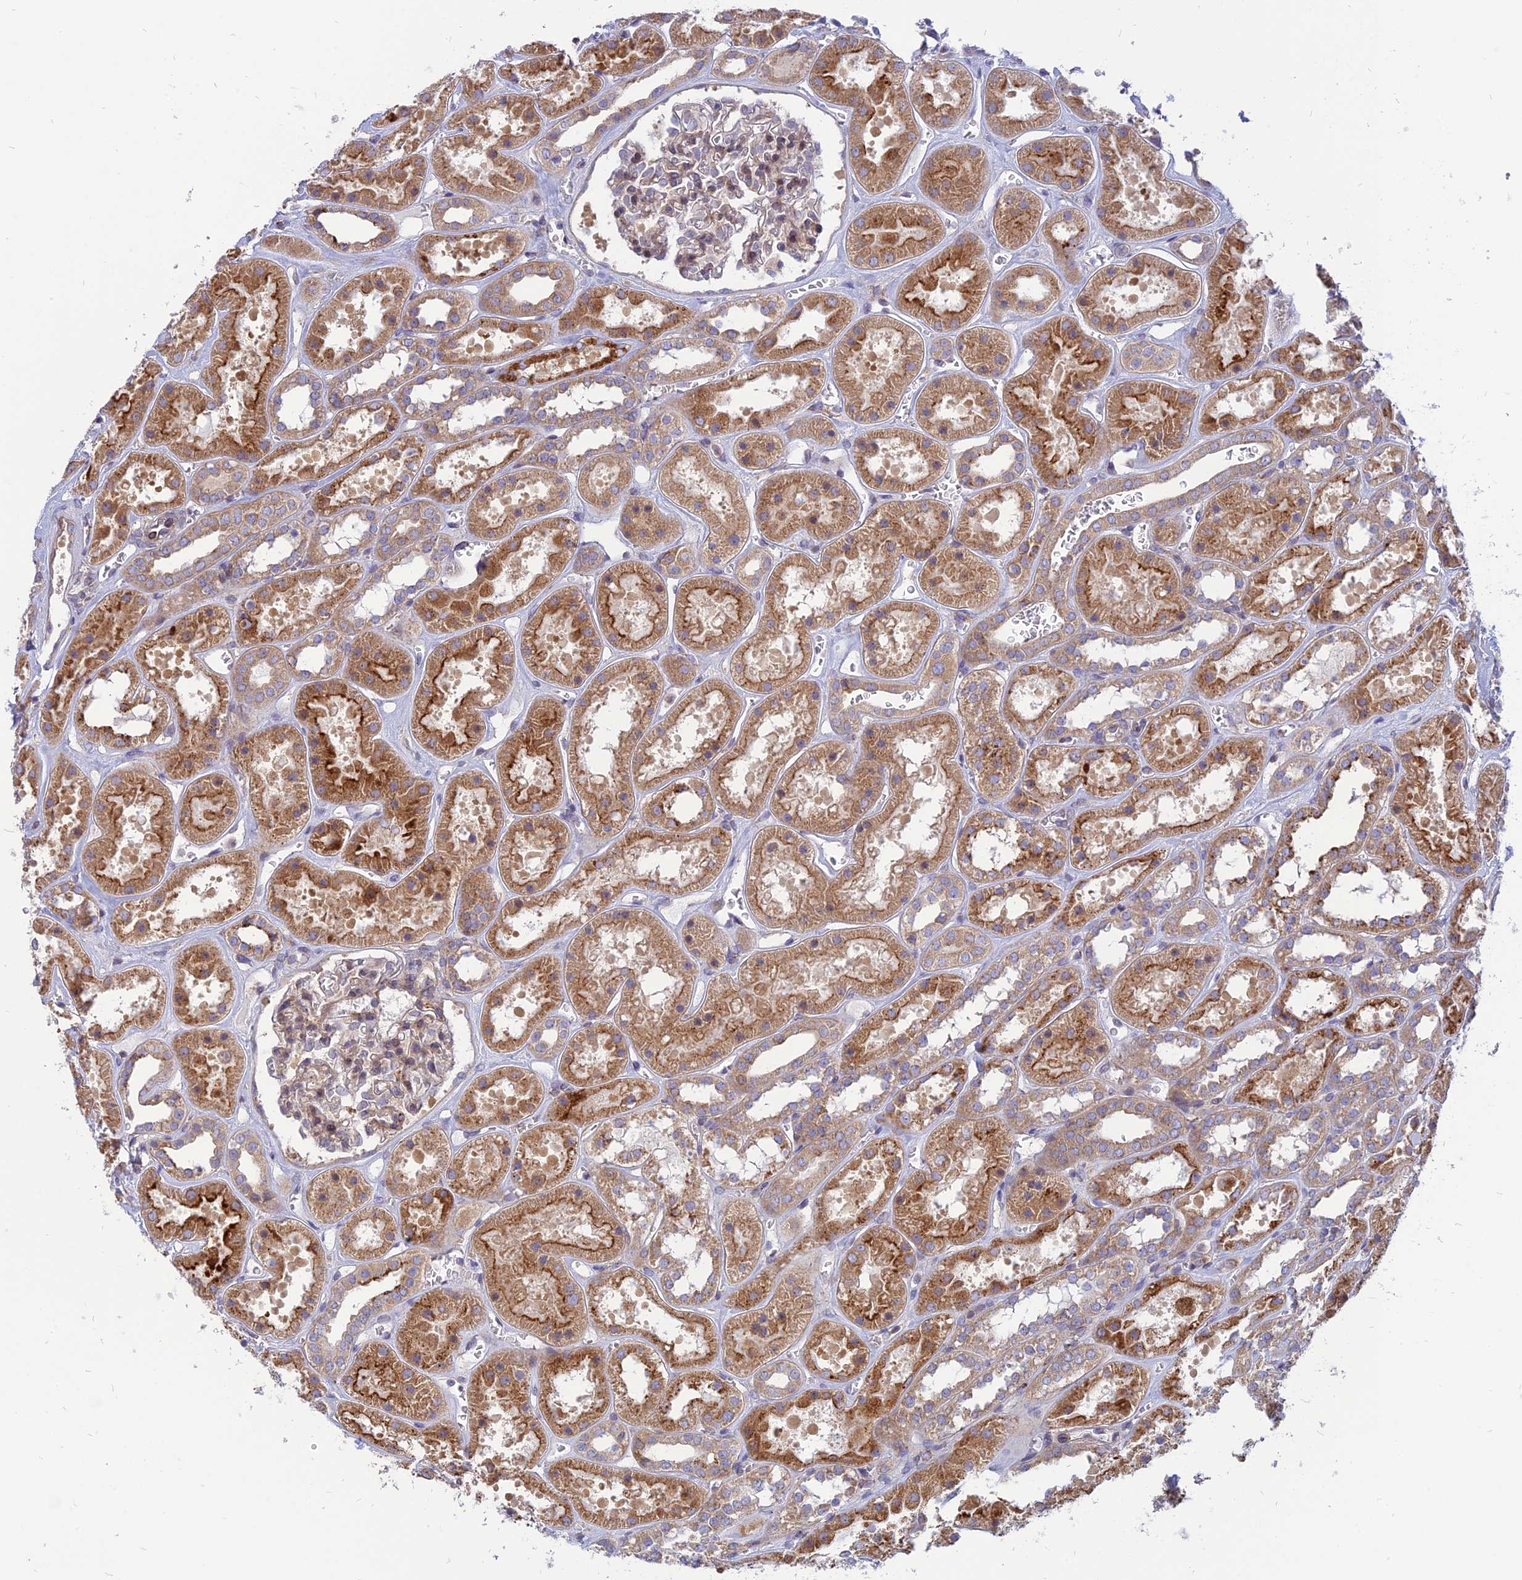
{"staining": {"intensity": "weak", "quantity": "25%-75%", "location": "cytoplasmic/membranous"}, "tissue": "kidney", "cell_type": "Cells in glomeruli", "image_type": "normal", "snomed": [{"axis": "morphology", "description": "Normal tissue, NOS"}, {"axis": "topography", "description": "Kidney"}], "caption": "Kidney stained with a protein marker displays weak staining in cells in glomeruli.", "gene": "PHKA2", "patient": {"sex": "female", "age": 41}}